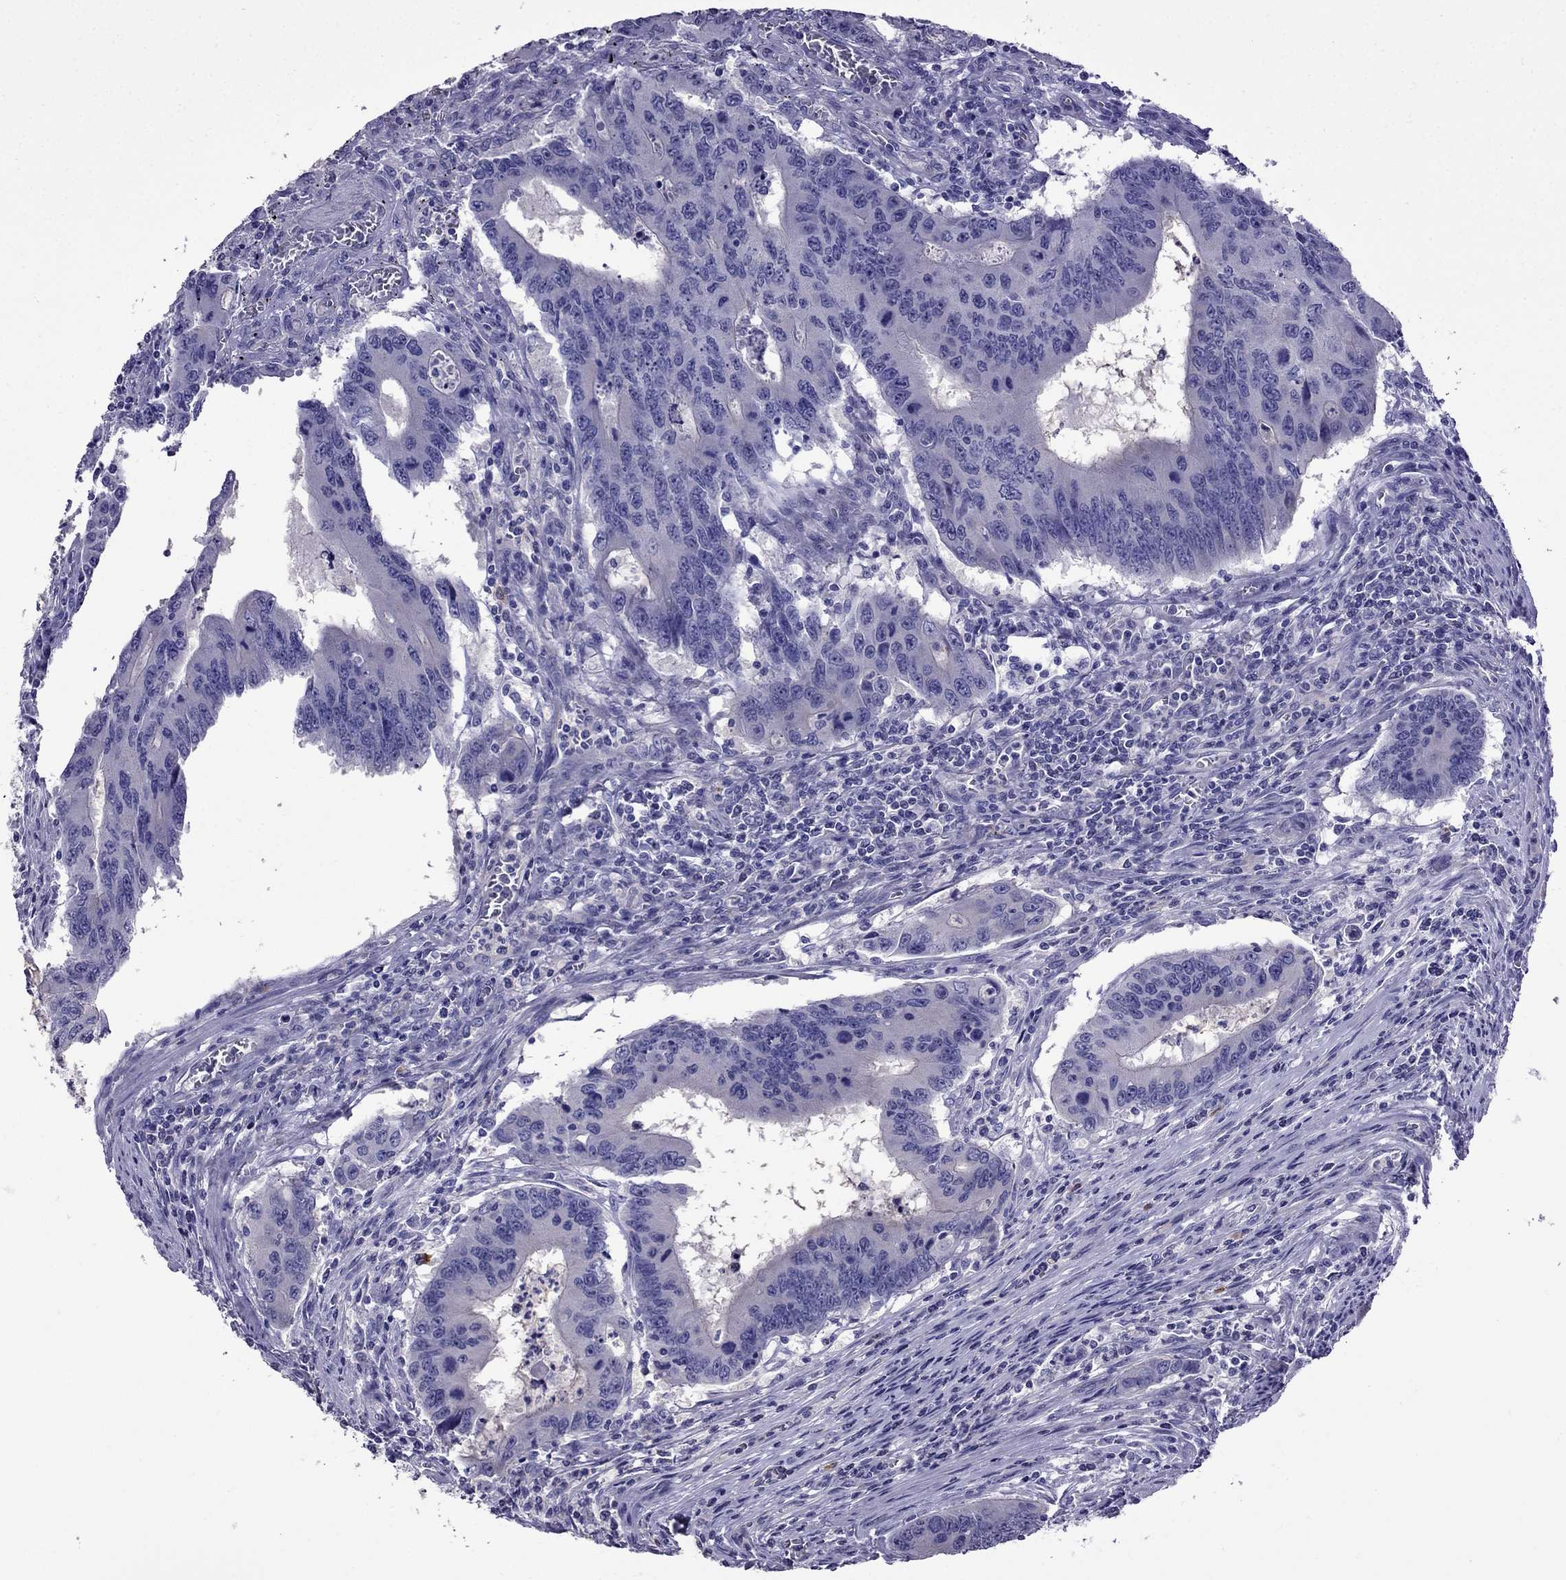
{"staining": {"intensity": "negative", "quantity": "none", "location": "none"}, "tissue": "colorectal cancer", "cell_type": "Tumor cells", "image_type": "cancer", "snomed": [{"axis": "morphology", "description": "Adenocarcinoma, NOS"}, {"axis": "topography", "description": "Colon"}], "caption": "DAB immunohistochemical staining of human colorectal cancer reveals no significant expression in tumor cells.", "gene": "OXCT2", "patient": {"sex": "male", "age": 53}}